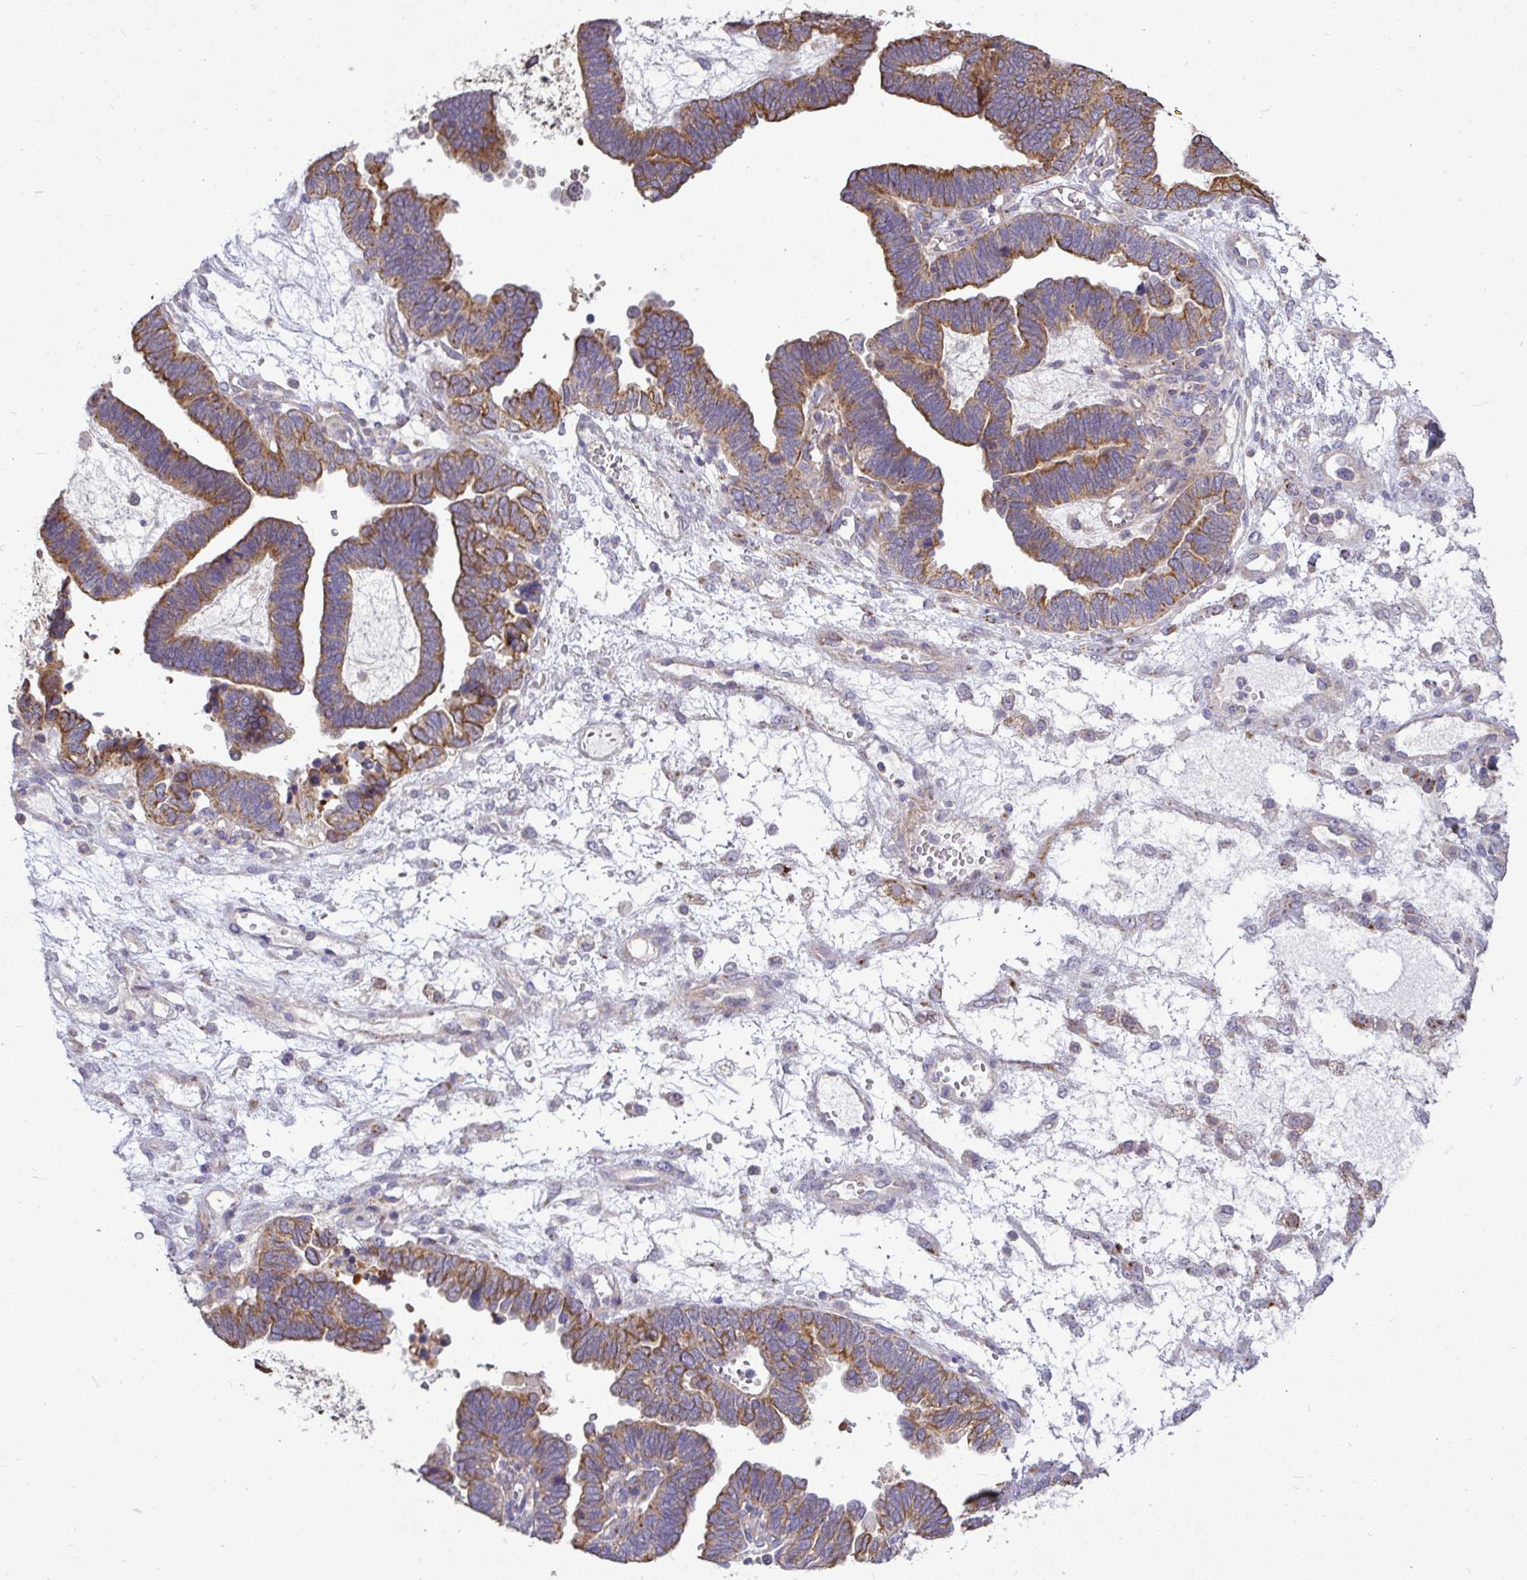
{"staining": {"intensity": "moderate", "quantity": ">75%", "location": "cytoplasmic/membranous"}, "tissue": "ovarian cancer", "cell_type": "Tumor cells", "image_type": "cancer", "snomed": [{"axis": "morphology", "description": "Cystadenocarcinoma, serous, NOS"}, {"axis": "topography", "description": "Ovary"}], "caption": "Tumor cells exhibit moderate cytoplasmic/membranous positivity in about >75% of cells in ovarian serous cystadenocarcinoma.", "gene": "STRIP1", "patient": {"sex": "female", "age": 51}}